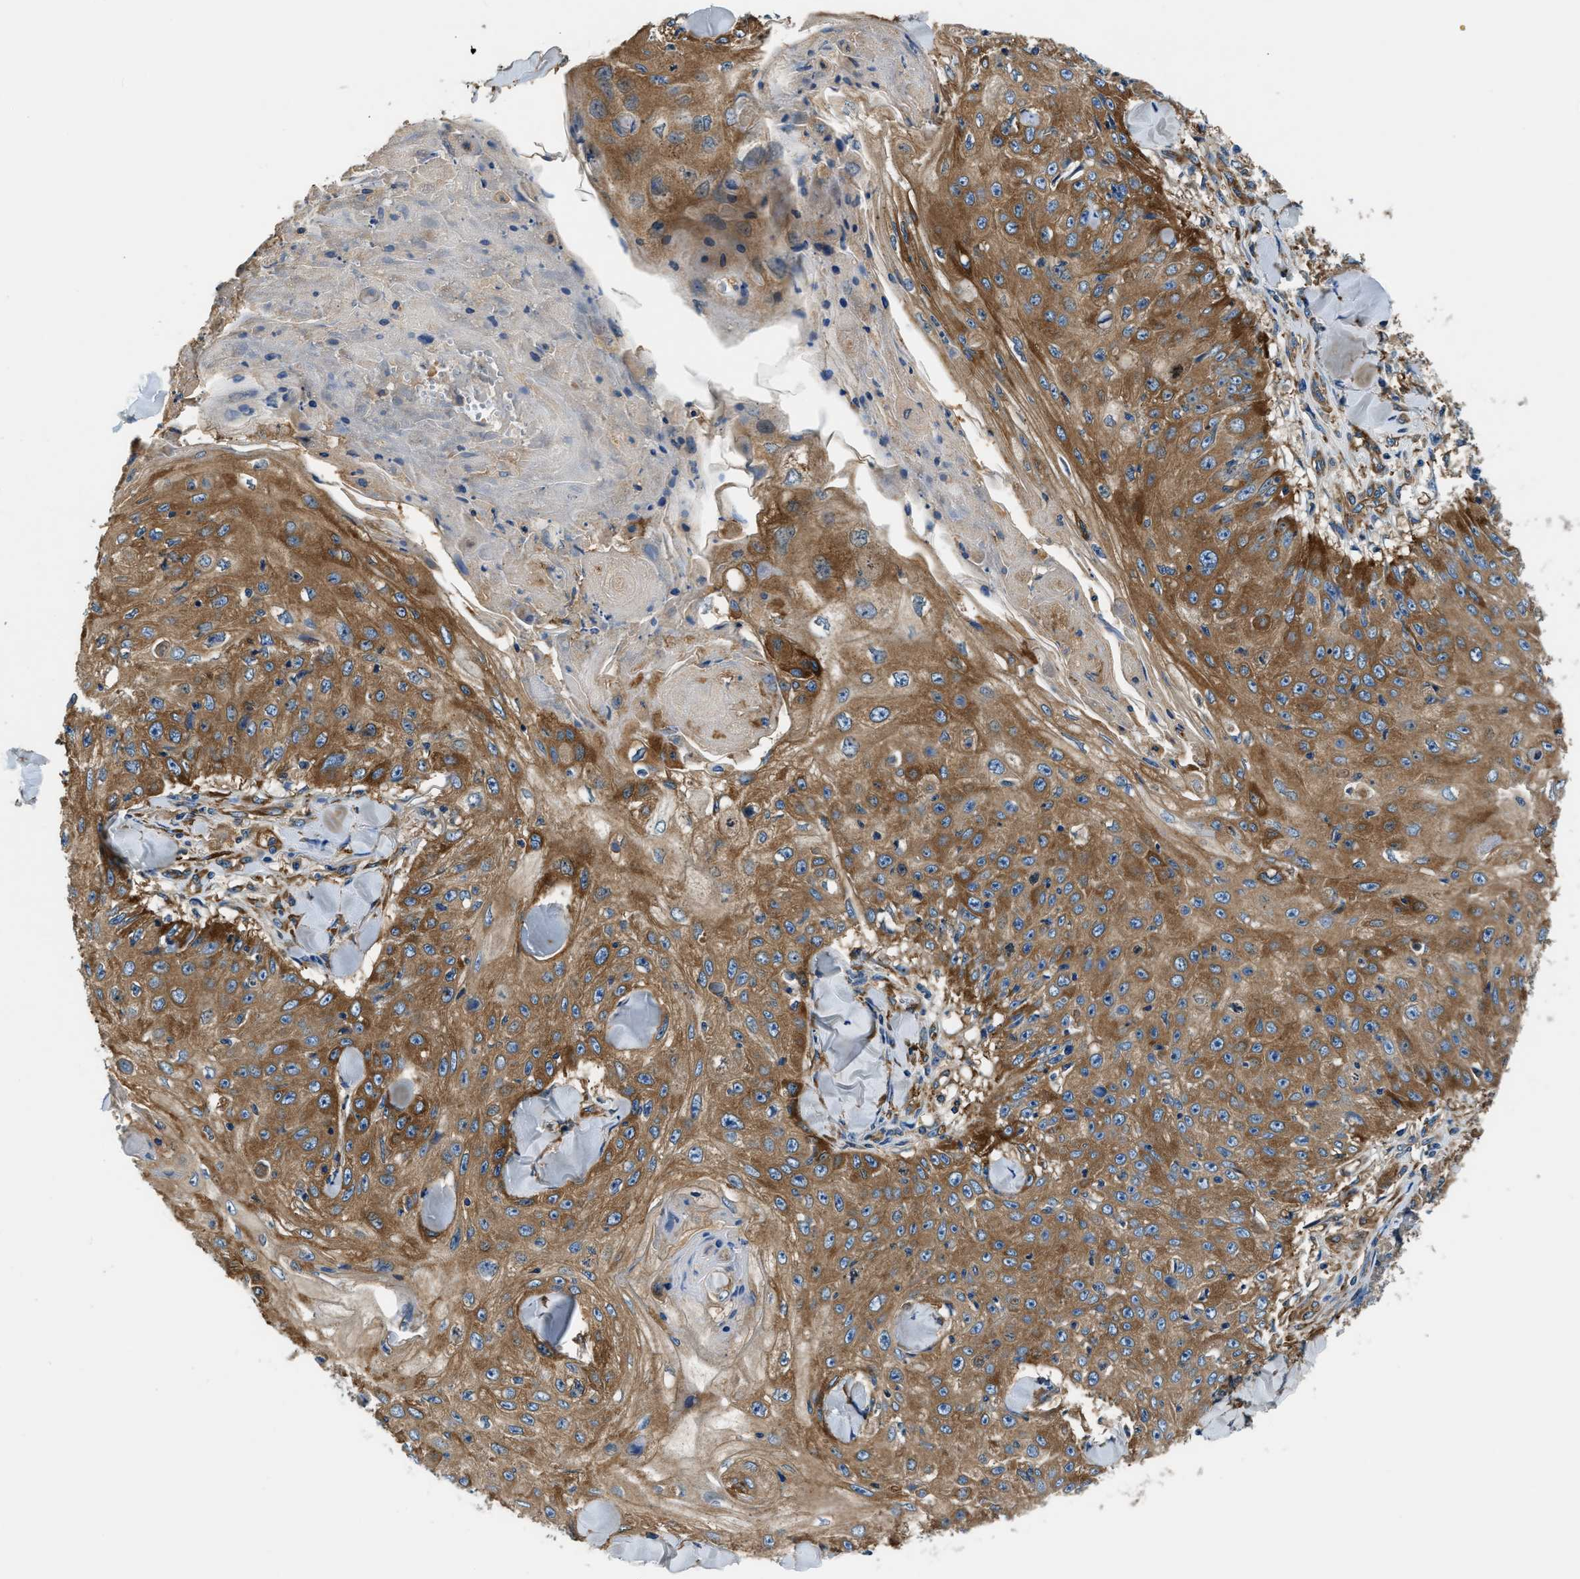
{"staining": {"intensity": "strong", "quantity": ">75%", "location": "cytoplasmic/membranous"}, "tissue": "skin cancer", "cell_type": "Tumor cells", "image_type": "cancer", "snomed": [{"axis": "morphology", "description": "Squamous cell carcinoma, NOS"}, {"axis": "topography", "description": "Skin"}], "caption": "Tumor cells demonstrate high levels of strong cytoplasmic/membranous staining in about >75% of cells in skin cancer.", "gene": "EEA1", "patient": {"sex": "male", "age": 86}}